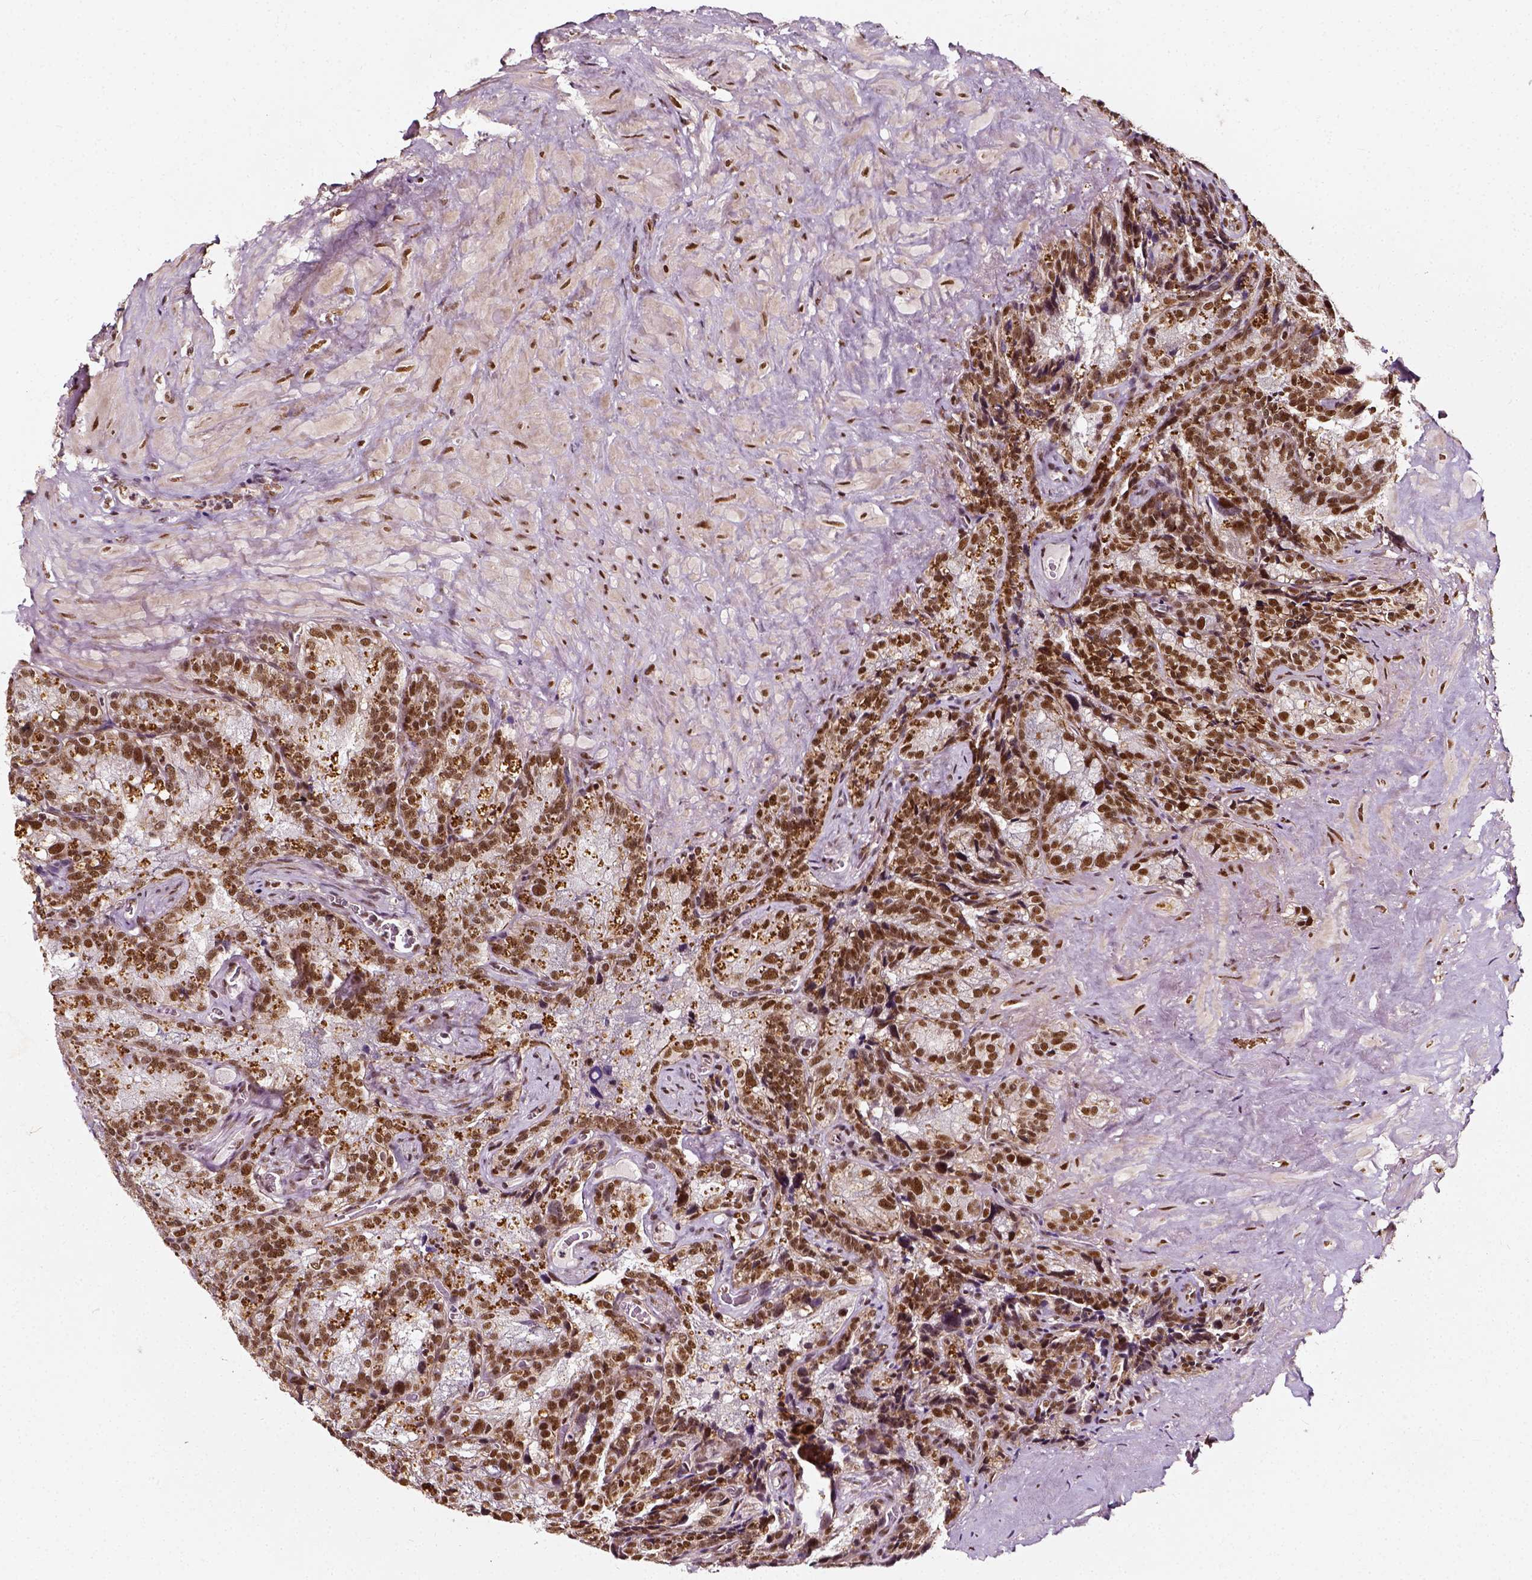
{"staining": {"intensity": "moderate", "quantity": ">75%", "location": "nuclear"}, "tissue": "seminal vesicle", "cell_type": "Glandular cells", "image_type": "normal", "snomed": [{"axis": "morphology", "description": "Normal tissue, NOS"}, {"axis": "topography", "description": "Prostate"}, {"axis": "topography", "description": "Seminal veicle"}], "caption": "Immunohistochemical staining of unremarkable human seminal vesicle reveals medium levels of moderate nuclear positivity in about >75% of glandular cells.", "gene": "NACC1", "patient": {"sex": "male", "age": 71}}